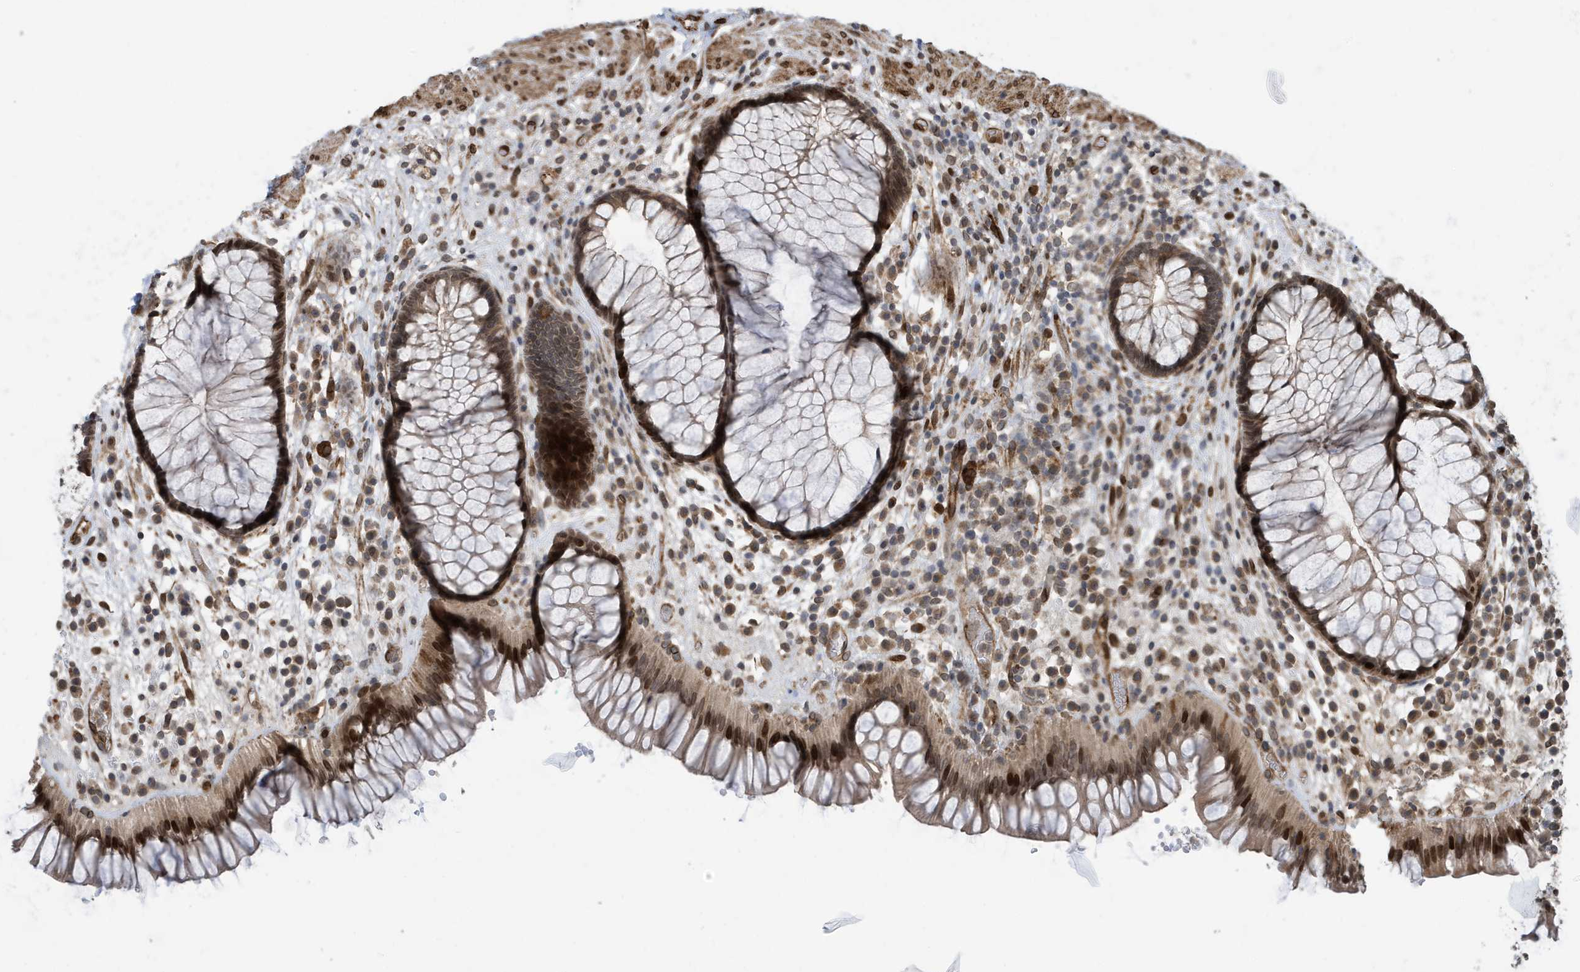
{"staining": {"intensity": "moderate", "quantity": ">75%", "location": "cytoplasmic/membranous,nuclear"}, "tissue": "rectum", "cell_type": "Glandular cells", "image_type": "normal", "snomed": [{"axis": "morphology", "description": "Normal tissue, NOS"}, {"axis": "topography", "description": "Rectum"}], "caption": "IHC (DAB (3,3'-diaminobenzidine)) staining of normal human rectum displays moderate cytoplasmic/membranous,nuclear protein staining in about >75% of glandular cells.", "gene": "DUSP18", "patient": {"sex": "male", "age": 51}}